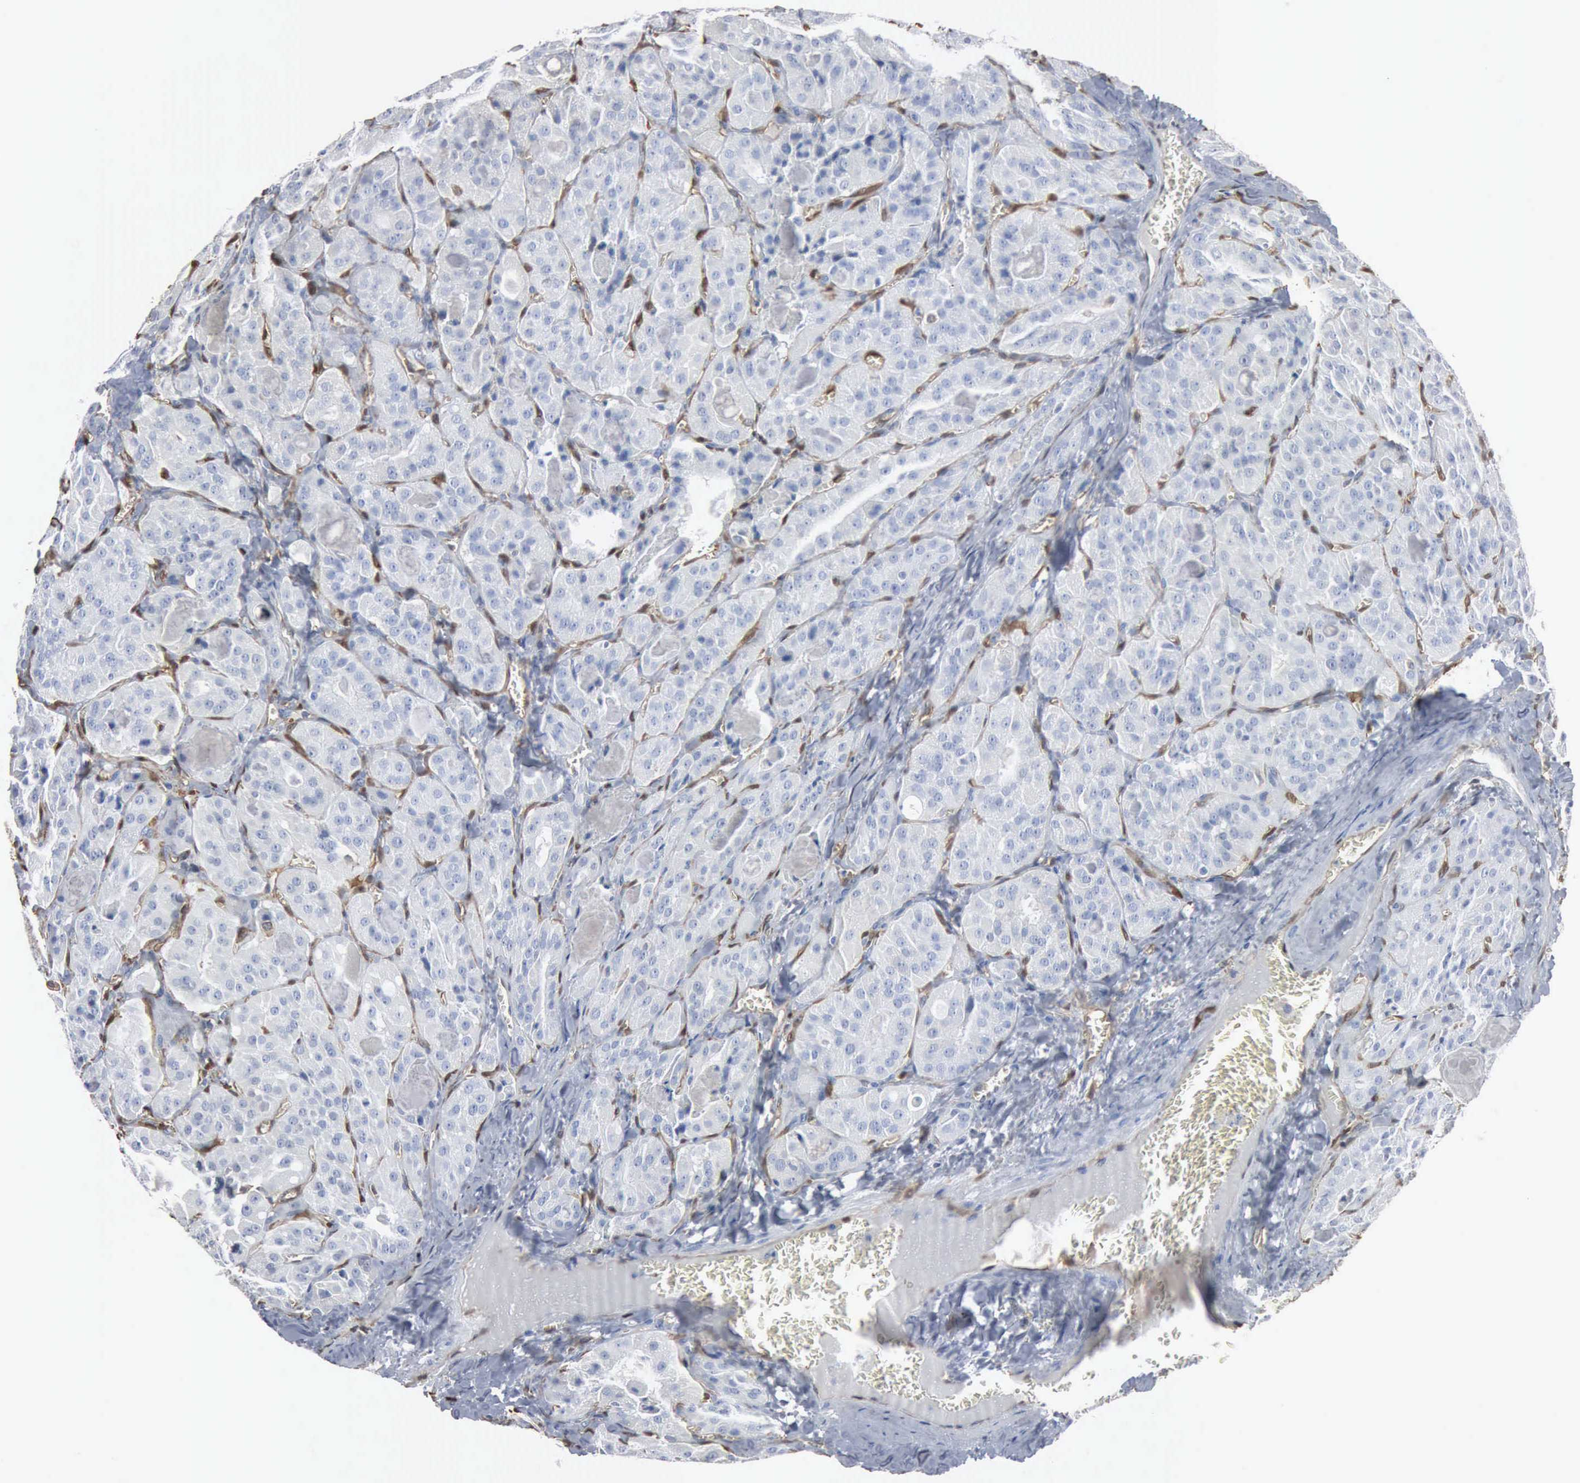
{"staining": {"intensity": "negative", "quantity": "none", "location": "none"}, "tissue": "thyroid cancer", "cell_type": "Tumor cells", "image_type": "cancer", "snomed": [{"axis": "morphology", "description": "Carcinoma, NOS"}, {"axis": "topography", "description": "Thyroid gland"}], "caption": "There is no significant staining in tumor cells of thyroid cancer (carcinoma). (Stains: DAB IHC with hematoxylin counter stain, Microscopy: brightfield microscopy at high magnification).", "gene": "FSCN1", "patient": {"sex": "male", "age": 76}}